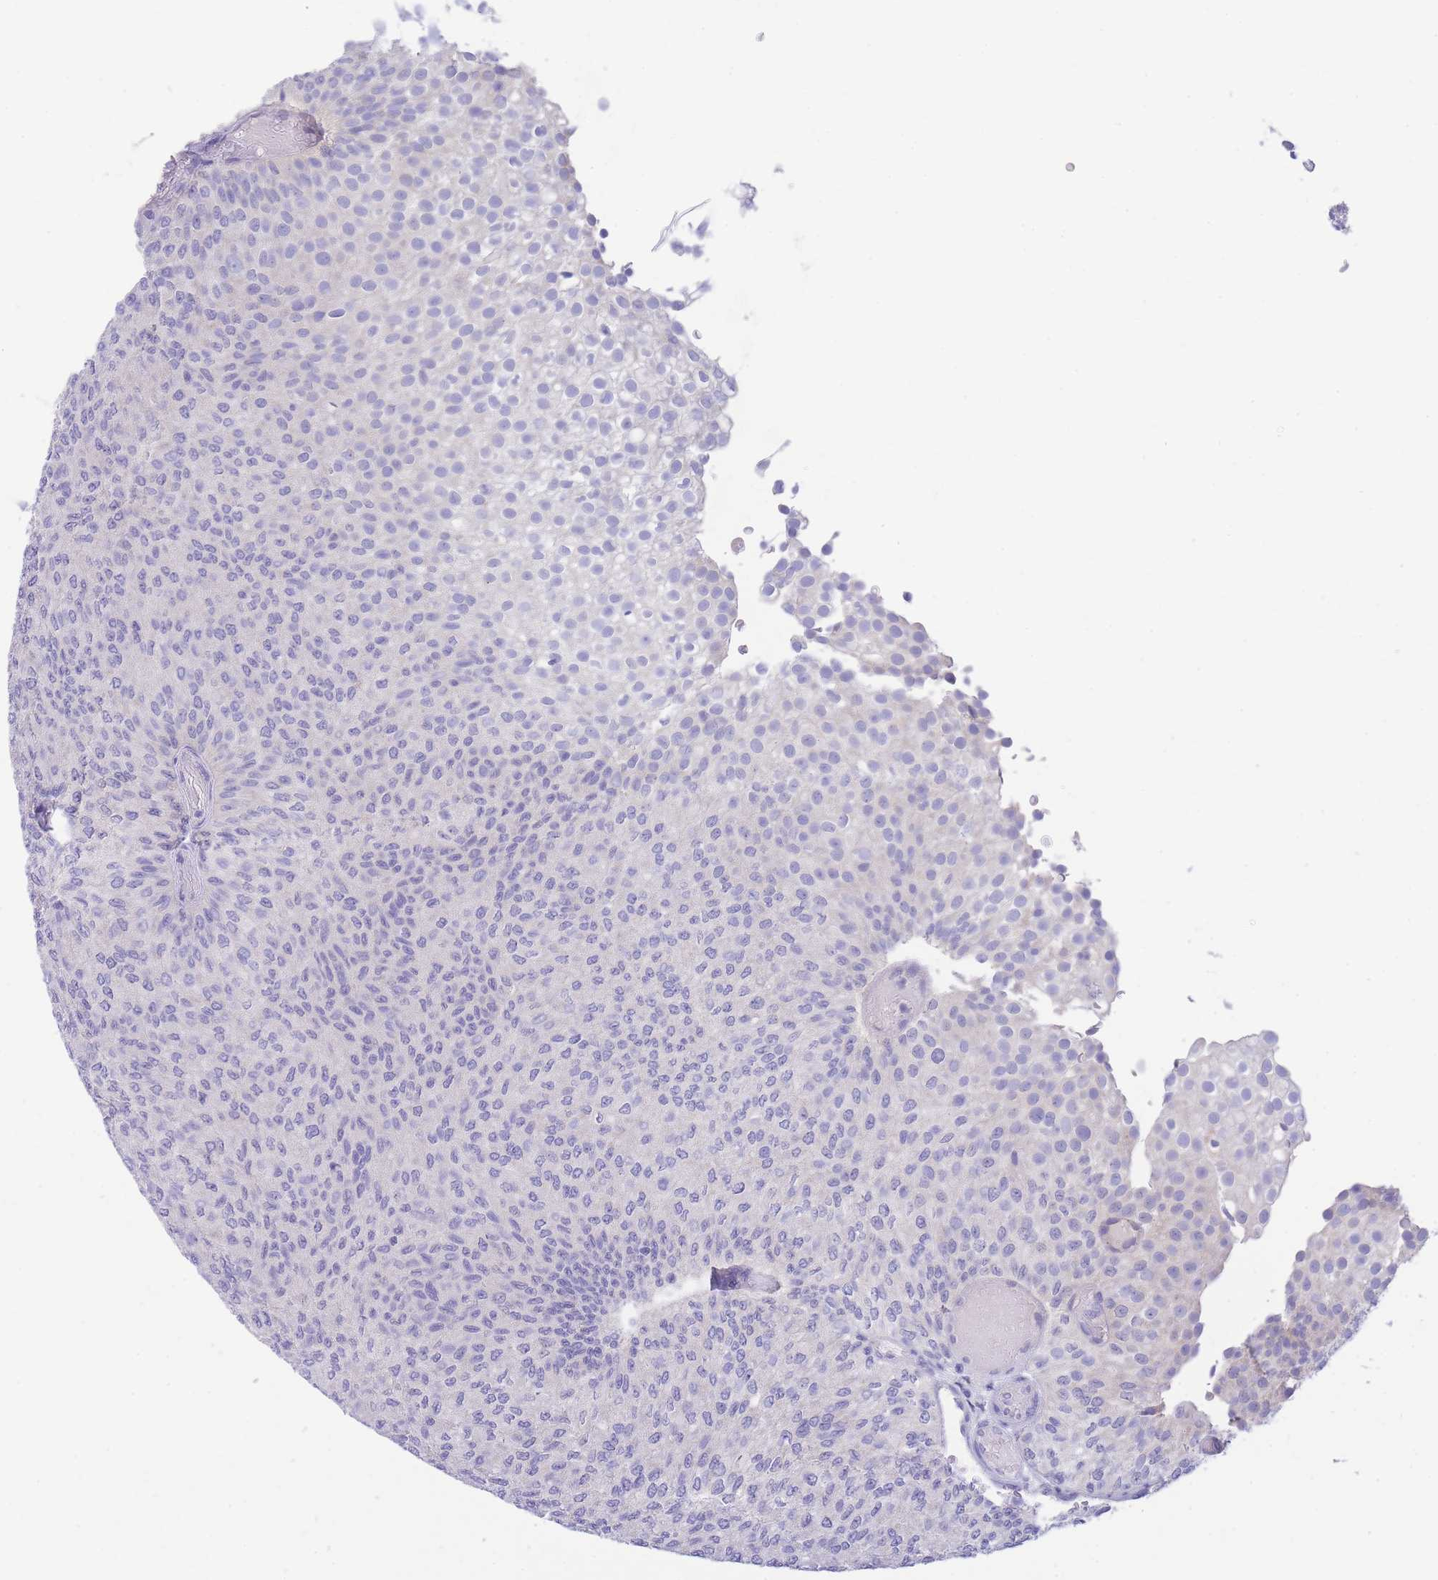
{"staining": {"intensity": "negative", "quantity": "none", "location": "none"}, "tissue": "urothelial cancer", "cell_type": "Tumor cells", "image_type": "cancer", "snomed": [{"axis": "morphology", "description": "Urothelial carcinoma, Low grade"}, {"axis": "topography", "description": "Urinary bladder"}], "caption": "Immunohistochemistry image of neoplastic tissue: urothelial carcinoma (low-grade) stained with DAB (3,3'-diaminobenzidine) displays no significant protein expression in tumor cells. (Stains: DAB (3,3'-diaminobenzidine) IHC with hematoxylin counter stain, Microscopy: brightfield microscopy at high magnification).", "gene": "PCDHB3", "patient": {"sex": "male", "age": 78}}